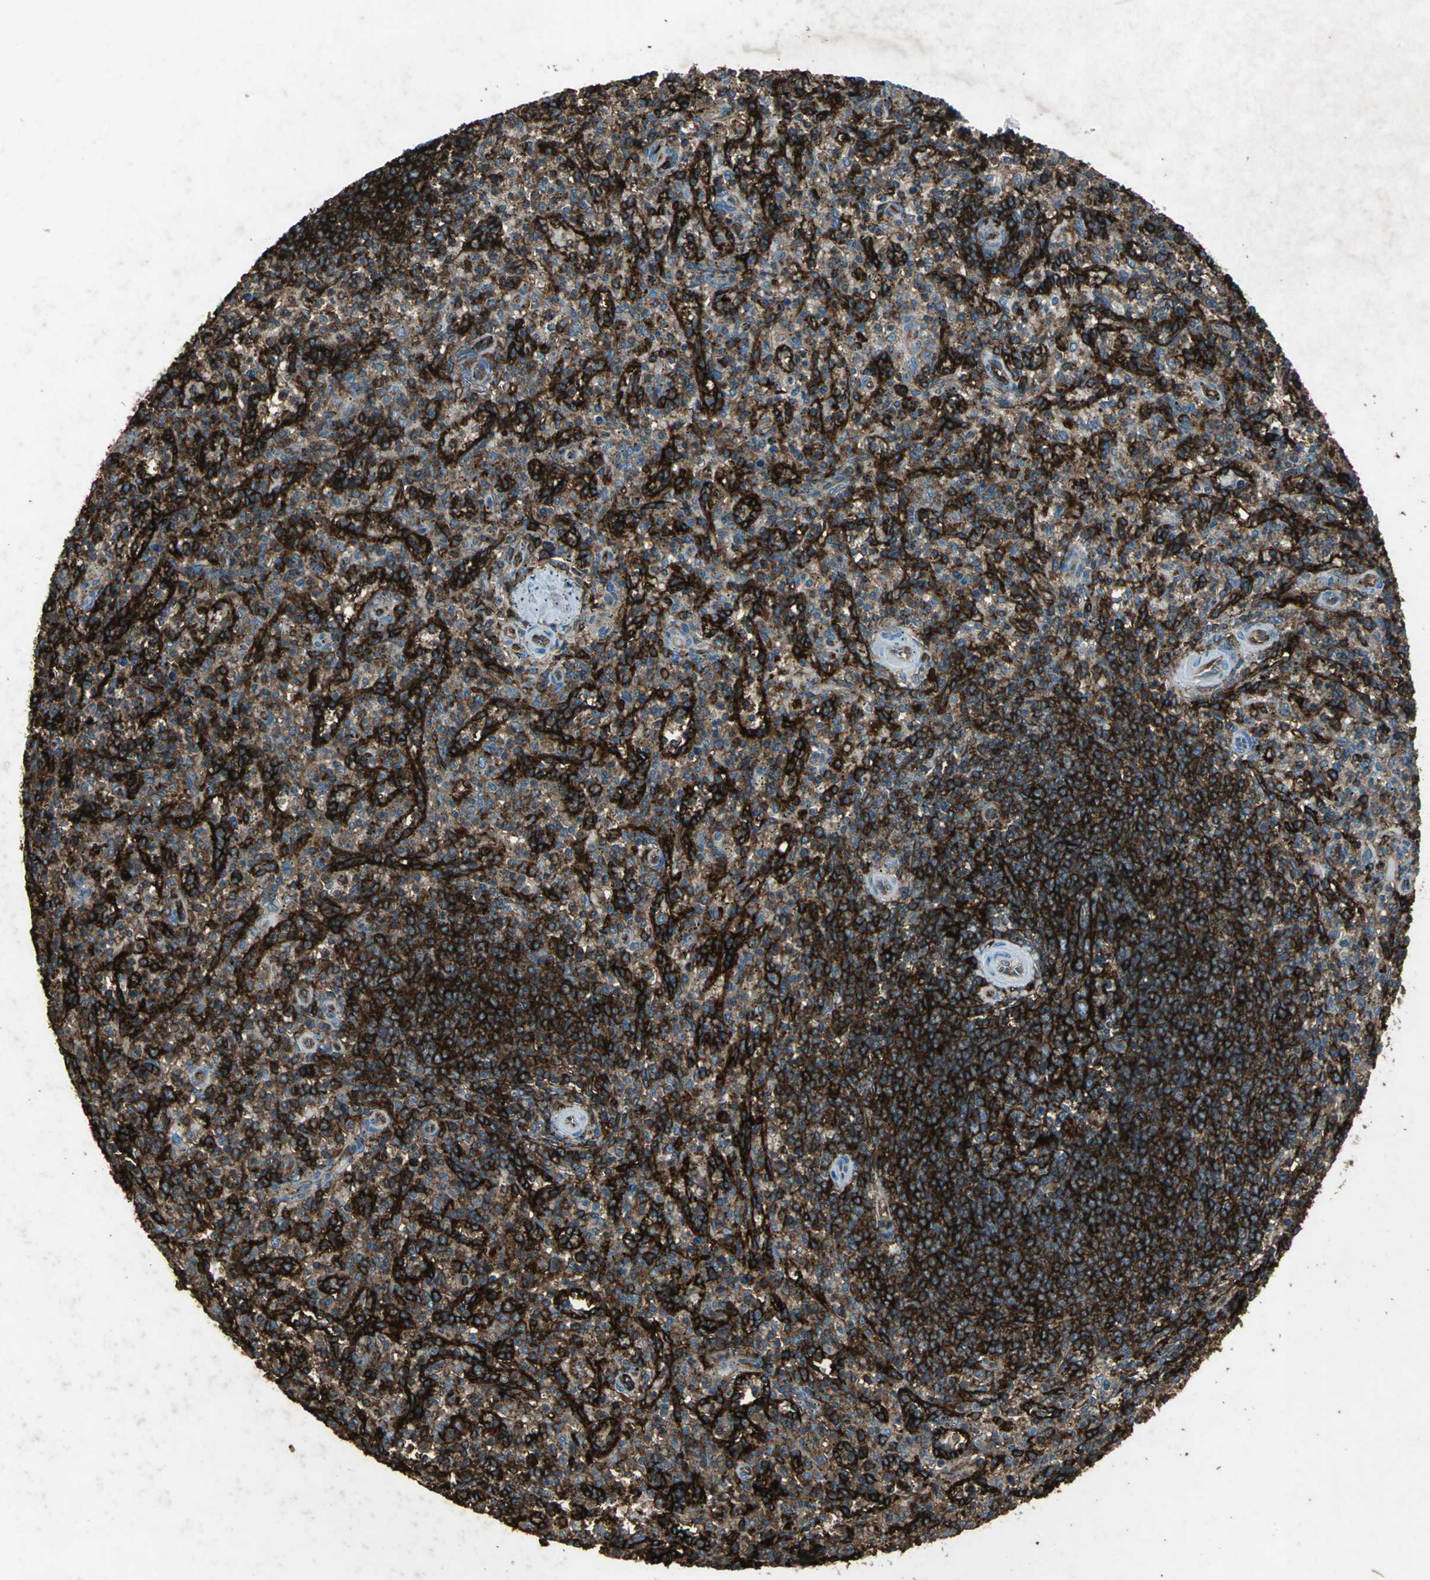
{"staining": {"intensity": "strong", "quantity": ">75%", "location": "cytoplasmic/membranous"}, "tissue": "spleen", "cell_type": "Cells in red pulp", "image_type": "normal", "snomed": [{"axis": "morphology", "description": "Normal tissue, NOS"}, {"axis": "topography", "description": "Spleen"}], "caption": "Brown immunohistochemical staining in unremarkable spleen exhibits strong cytoplasmic/membranous staining in about >75% of cells in red pulp.", "gene": "CCR6", "patient": {"sex": "male", "age": 72}}